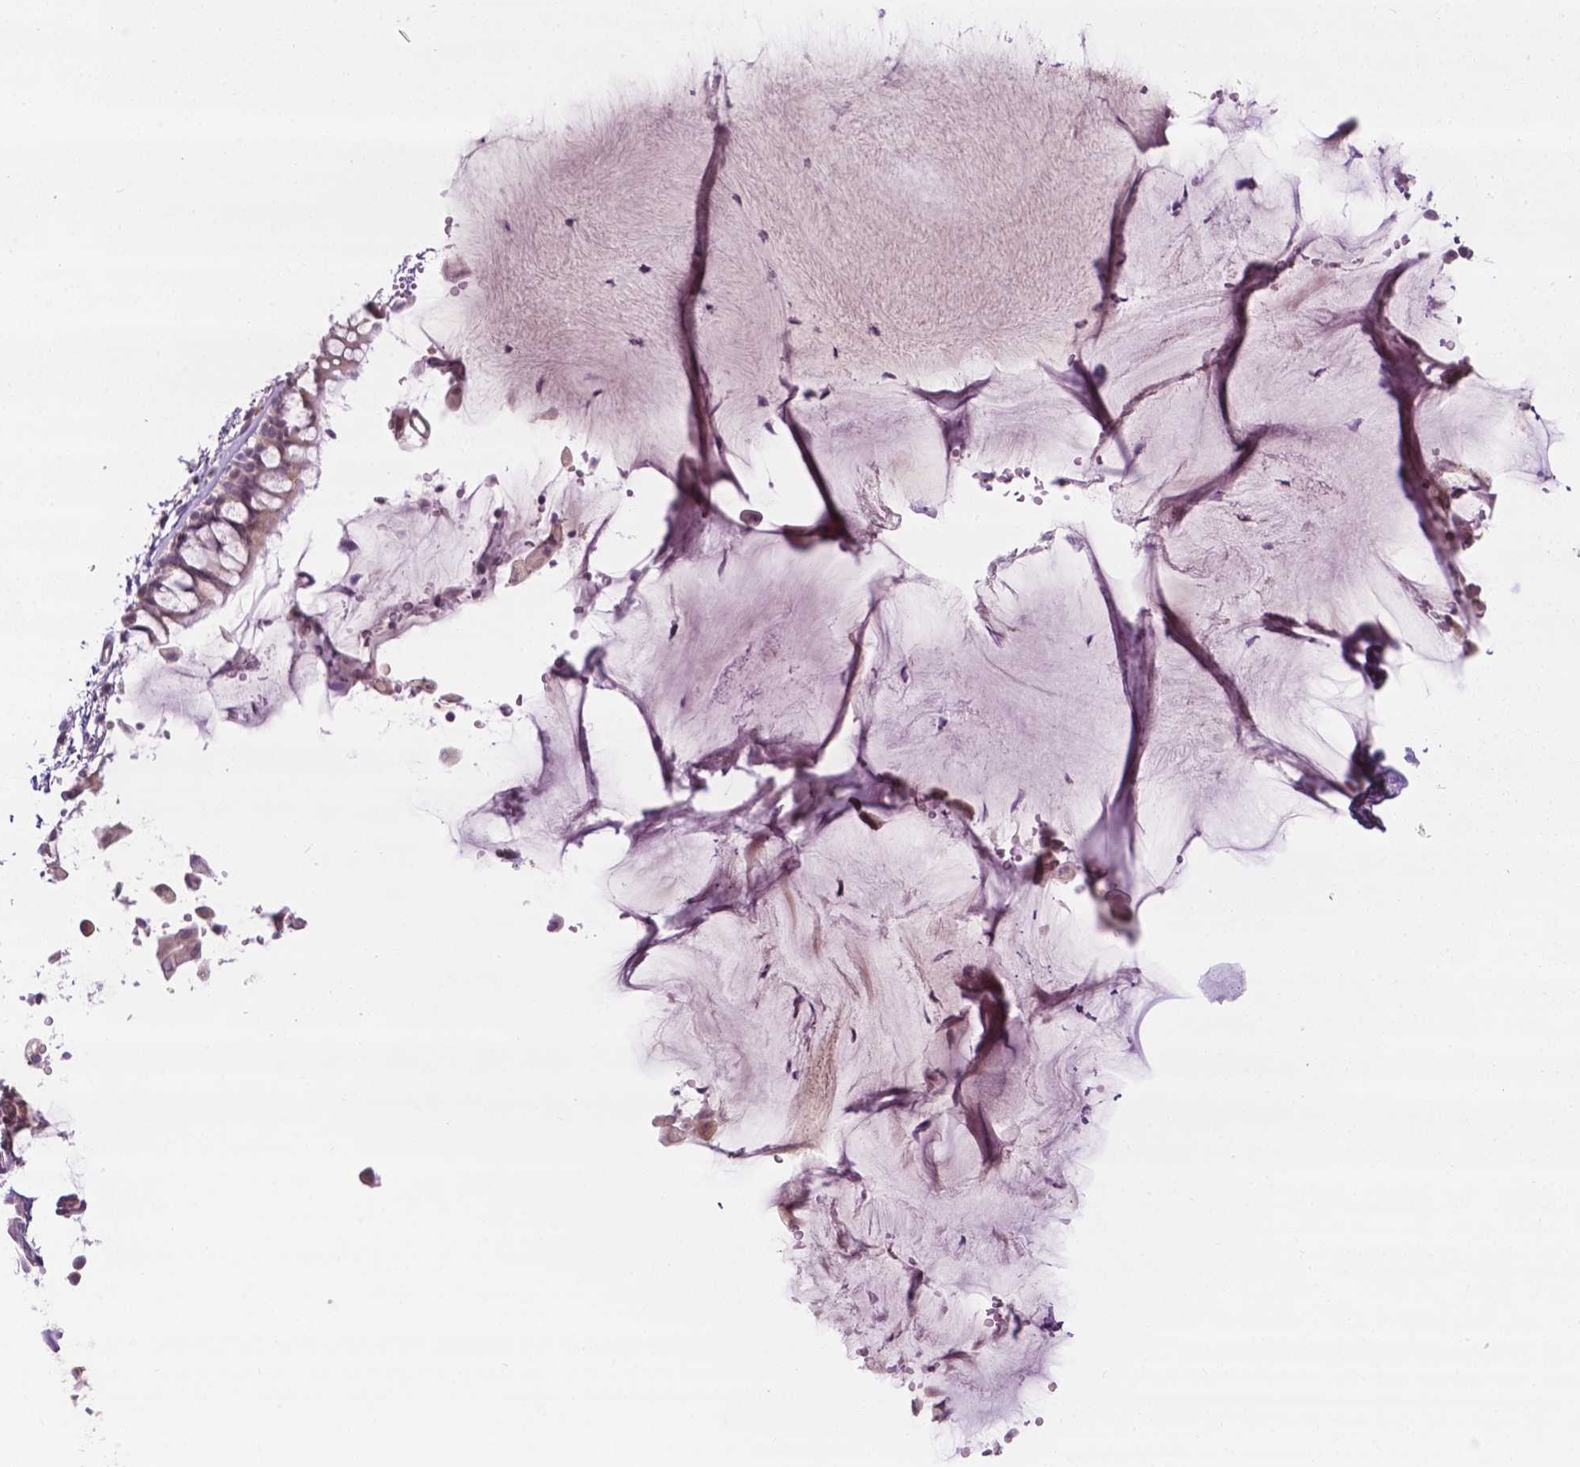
{"staining": {"intensity": "weak", "quantity": "<25%", "location": "cytoplasmic/membranous,nuclear"}, "tissue": "adipose tissue", "cell_type": "Adipocytes", "image_type": "normal", "snomed": [{"axis": "morphology", "description": "Normal tissue, NOS"}, {"axis": "topography", "description": "Cartilage tissue"}, {"axis": "topography", "description": "Bronchus"}], "caption": "Immunohistochemistry of benign human adipose tissue shows no positivity in adipocytes.", "gene": "DENND4A", "patient": {"sex": "female", "age": 79}}